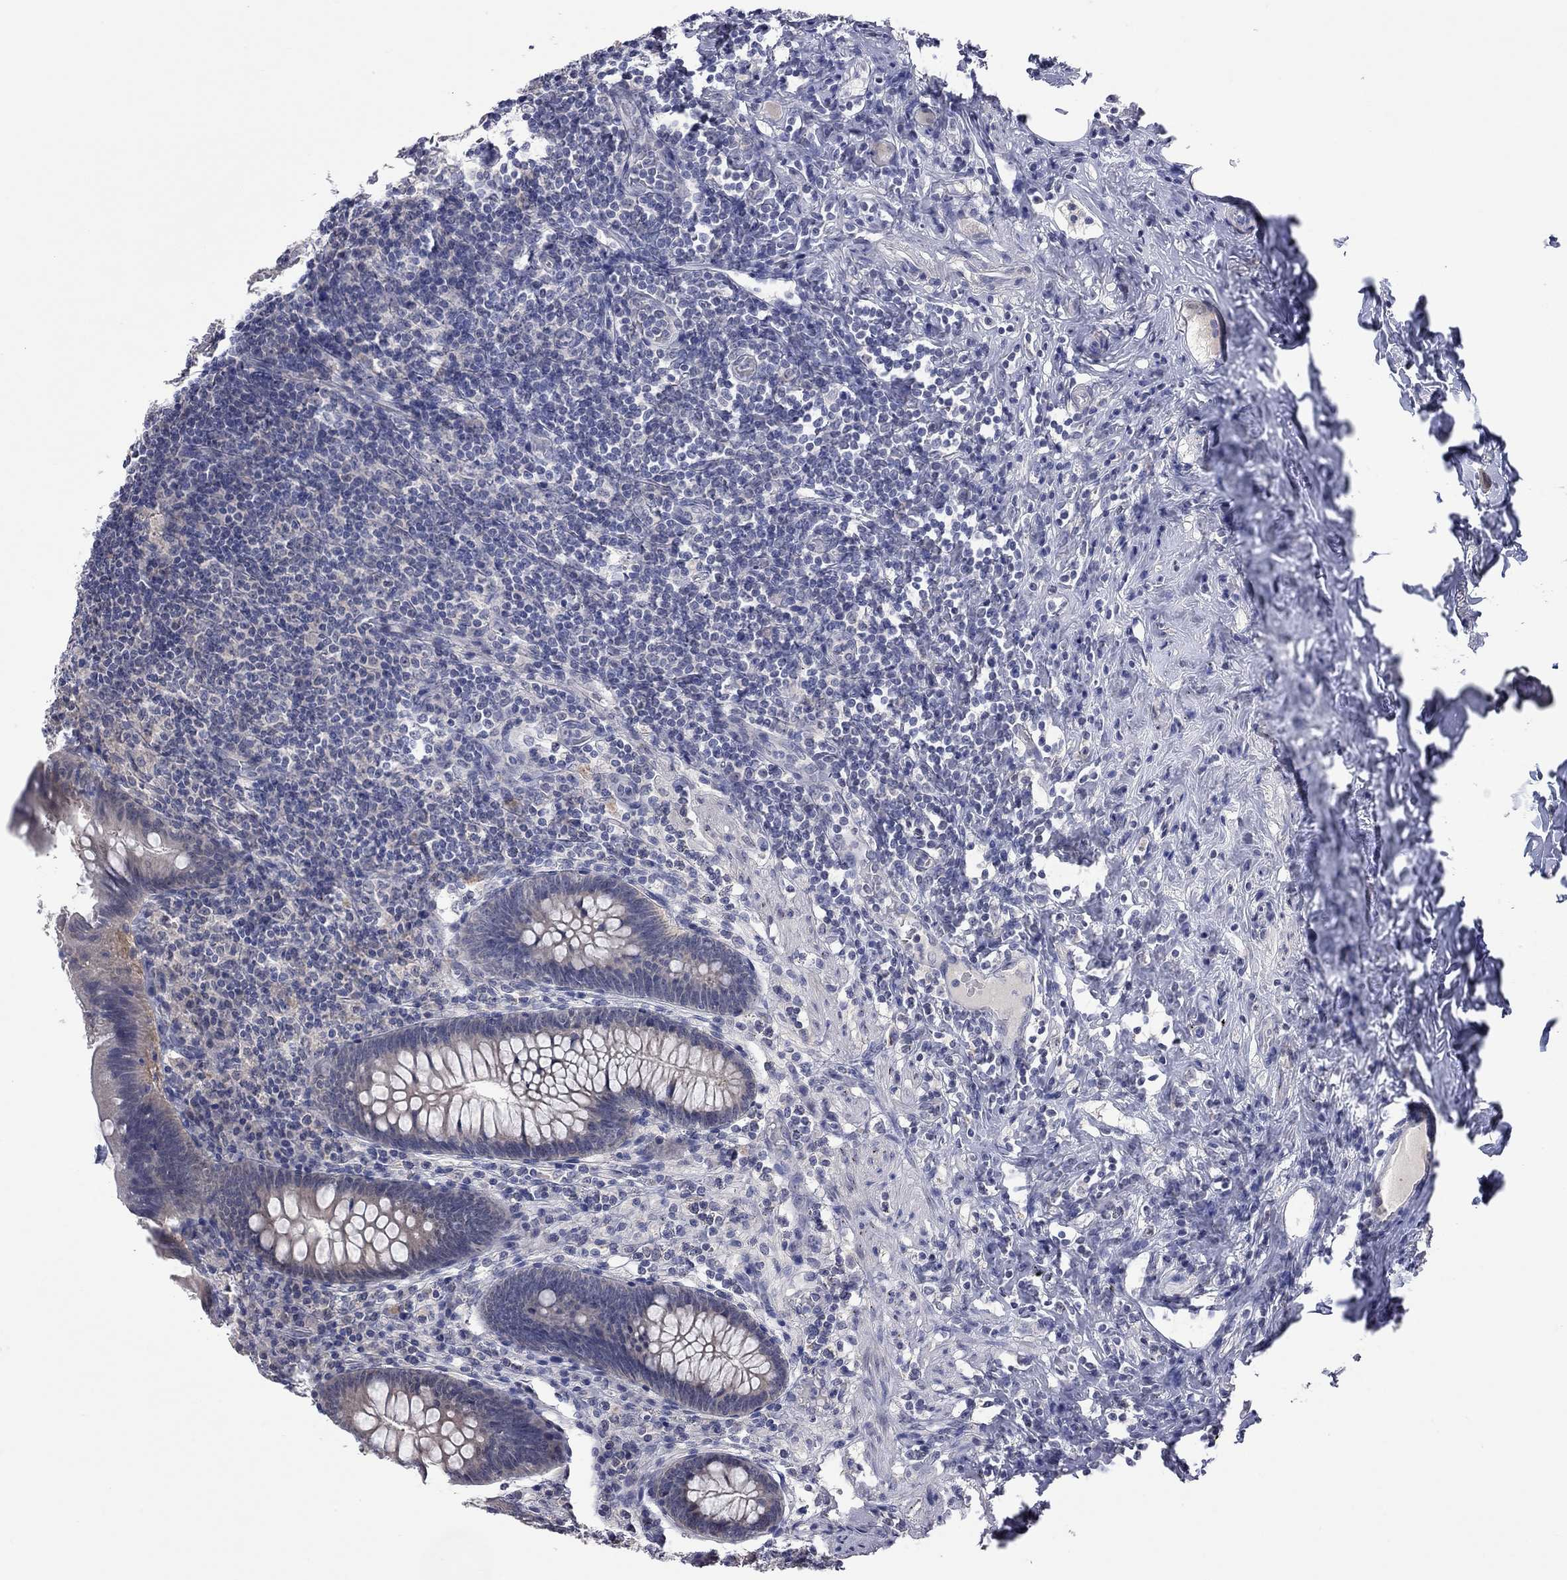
{"staining": {"intensity": "negative", "quantity": "none", "location": "none"}, "tissue": "appendix", "cell_type": "Glandular cells", "image_type": "normal", "snomed": [{"axis": "morphology", "description": "Normal tissue, NOS"}, {"axis": "topography", "description": "Appendix"}], "caption": "Protein analysis of benign appendix demonstrates no significant positivity in glandular cells.", "gene": "FABP12", "patient": {"sex": "male", "age": 47}}